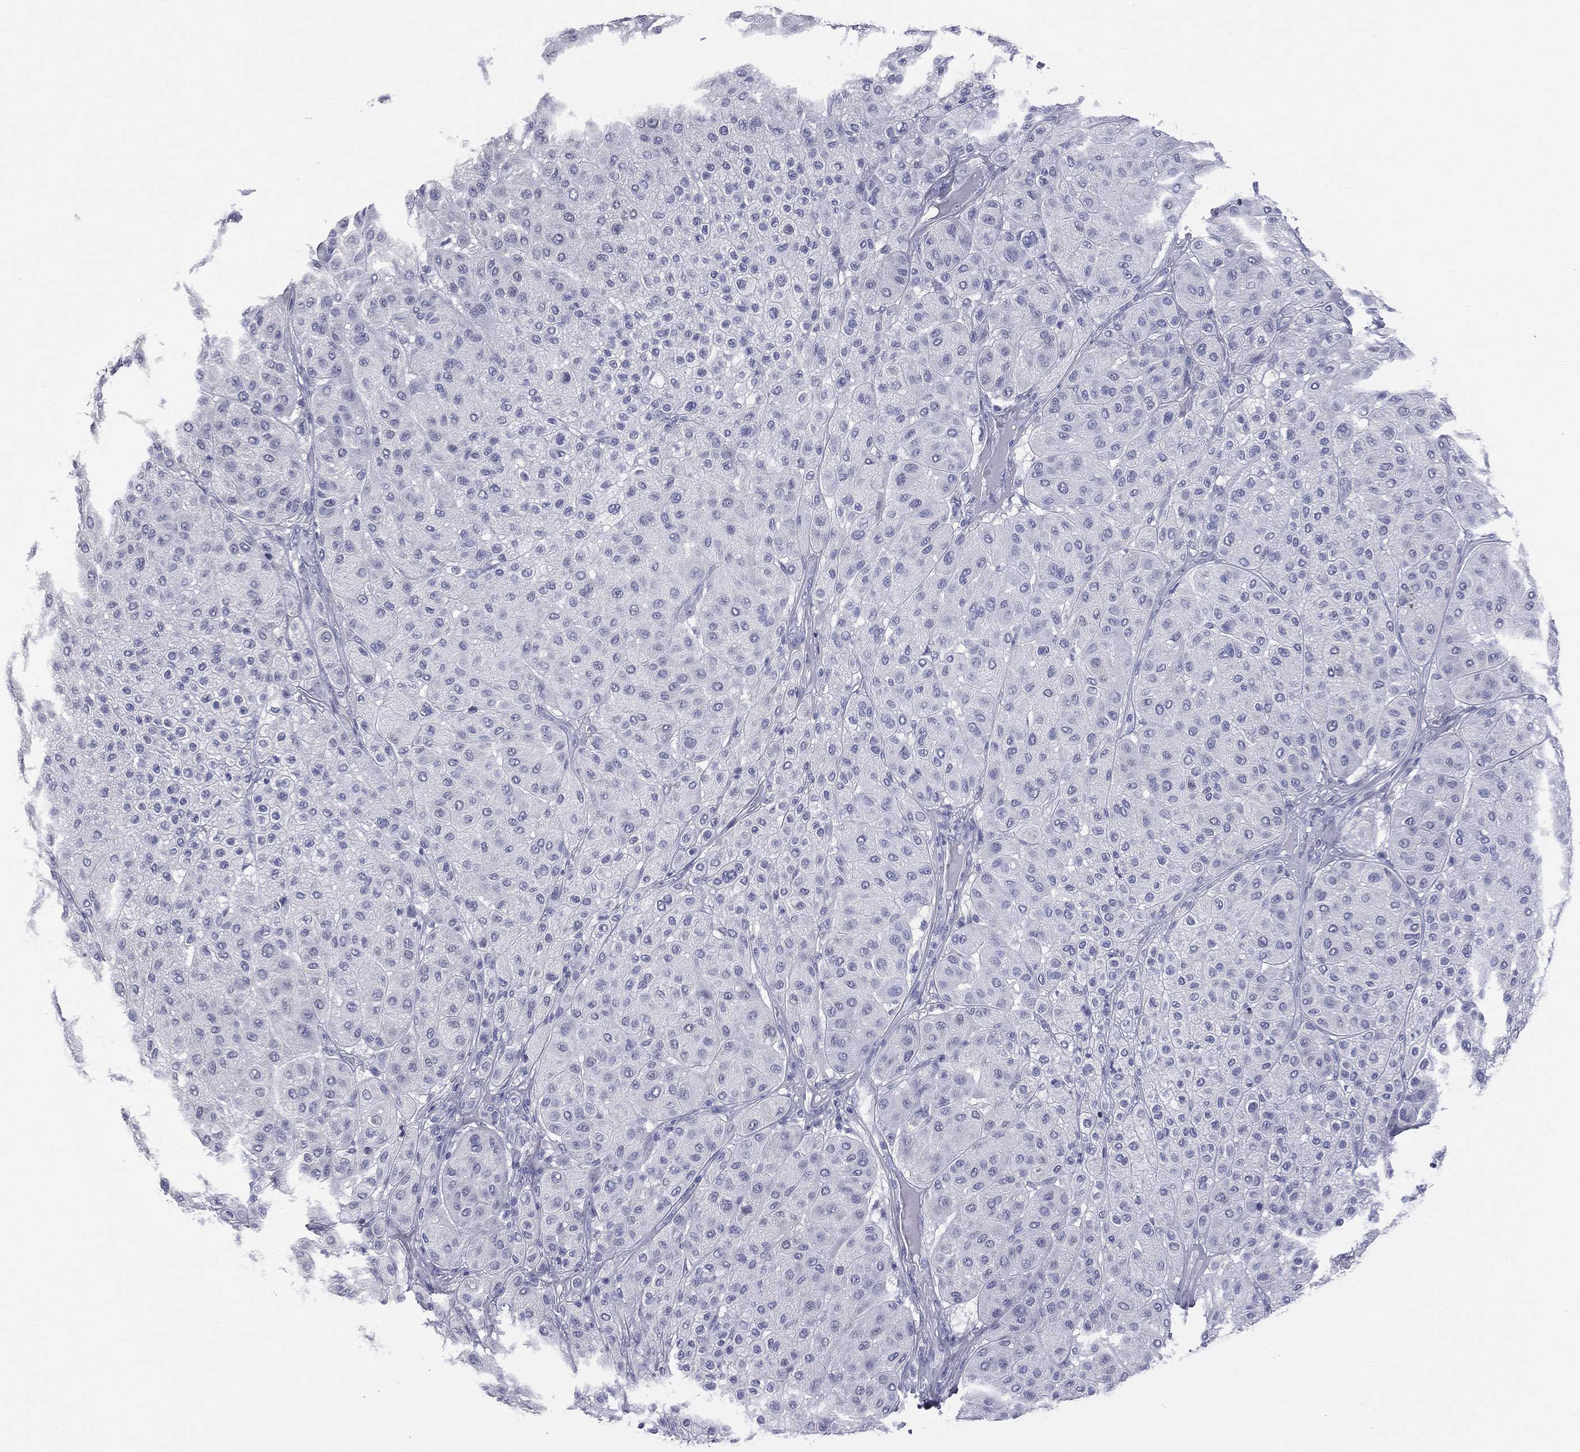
{"staining": {"intensity": "negative", "quantity": "none", "location": "none"}, "tissue": "melanoma", "cell_type": "Tumor cells", "image_type": "cancer", "snomed": [{"axis": "morphology", "description": "Malignant melanoma, Metastatic site"}, {"axis": "topography", "description": "Smooth muscle"}], "caption": "Immunohistochemistry (IHC) histopathology image of melanoma stained for a protein (brown), which shows no expression in tumor cells.", "gene": "MLN", "patient": {"sex": "male", "age": 41}}